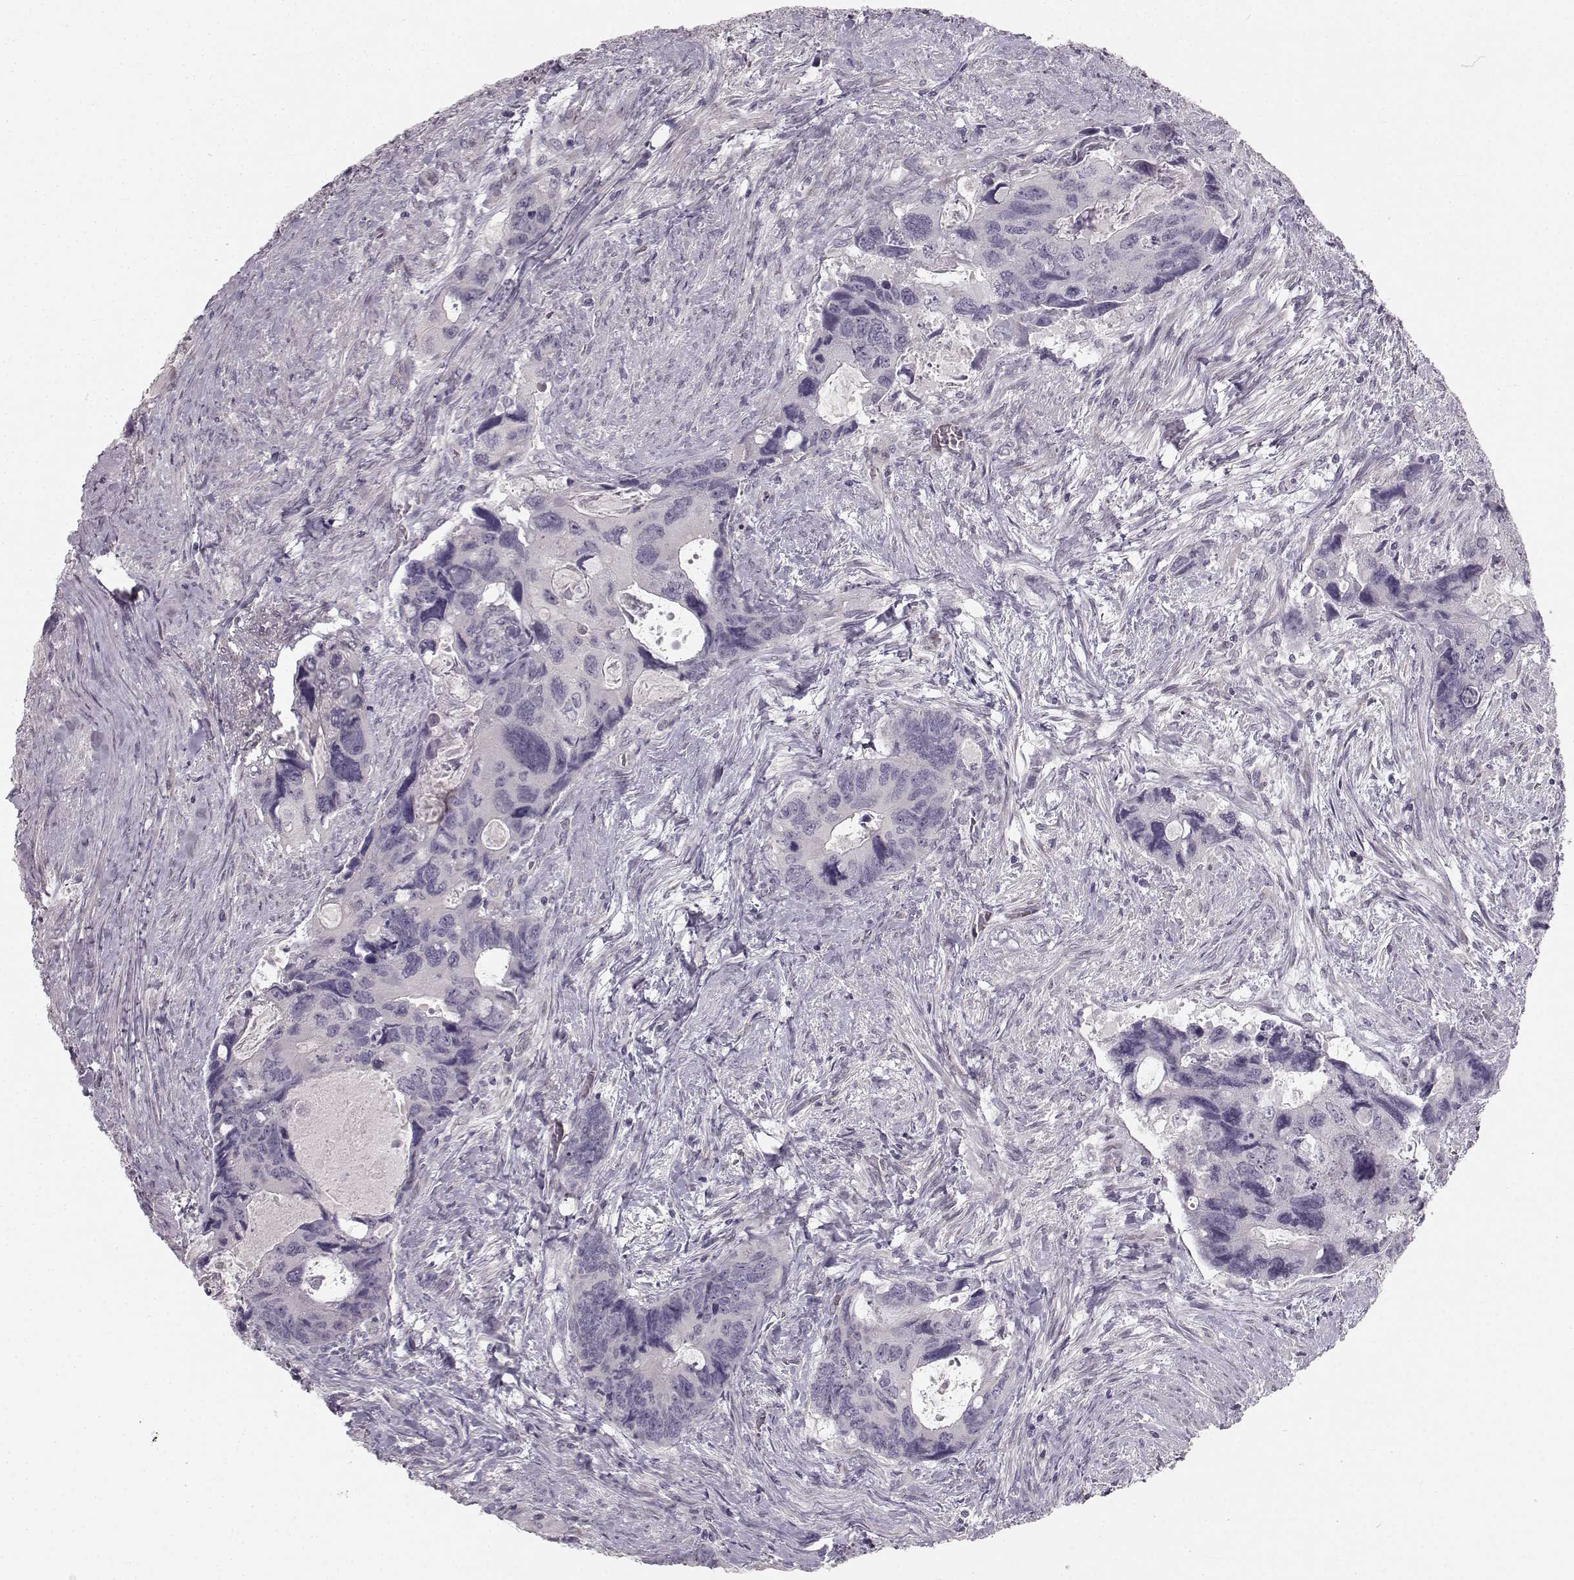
{"staining": {"intensity": "negative", "quantity": "none", "location": "none"}, "tissue": "colorectal cancer", "cell_type": "Tumor cells", "image_type": "cancer", "snomed": [{"axis": "morphology", "description": "Adenocarcinoma, NOS"}, {"axis": "topography", "description": "Rectum"}], "caption": "Tumor cells show no significant positivity in colorectal cancer.", "gene": "OIP5", "patient": {"sex": "male", "age": 62}}